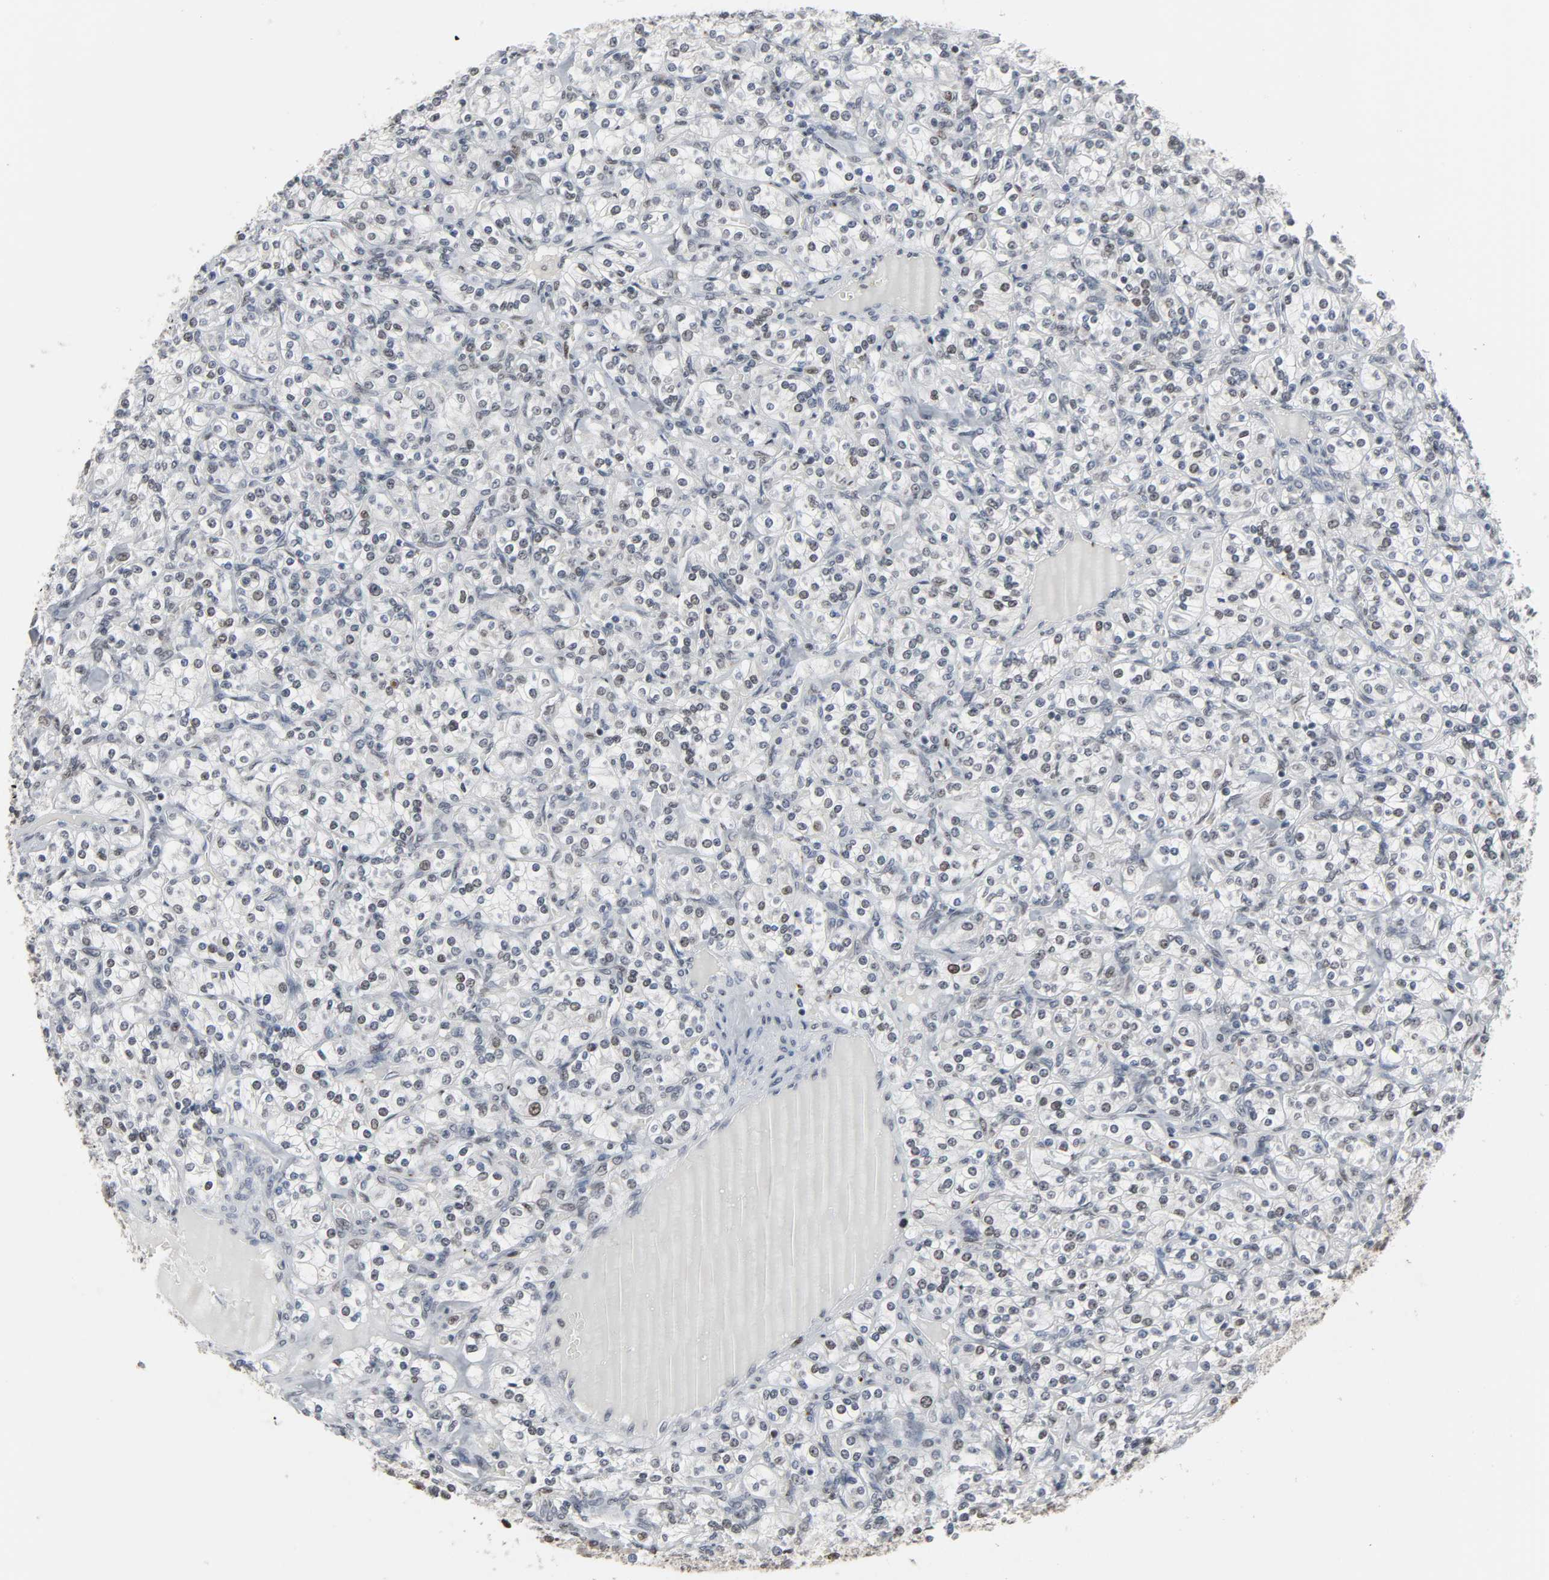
{"staining": {"intensity": "negative", "quantity": "none", "location": "none"}, "tissue": "renal cancer", "cell_type": "Tumor cells", "image_type": "cancer", "snomed": [{"axis": "morphology", "description": "Adenocarcinoma, NOS"}, {"axis": "topography", "description": "Kidney"}], "caption": "This is an IHC micrograph of renal cancer (adenocarcinoma). There is no expression in tumor cells.", "gene": "DAZAP1", "patient": {"sex": "male", "age": 77}}